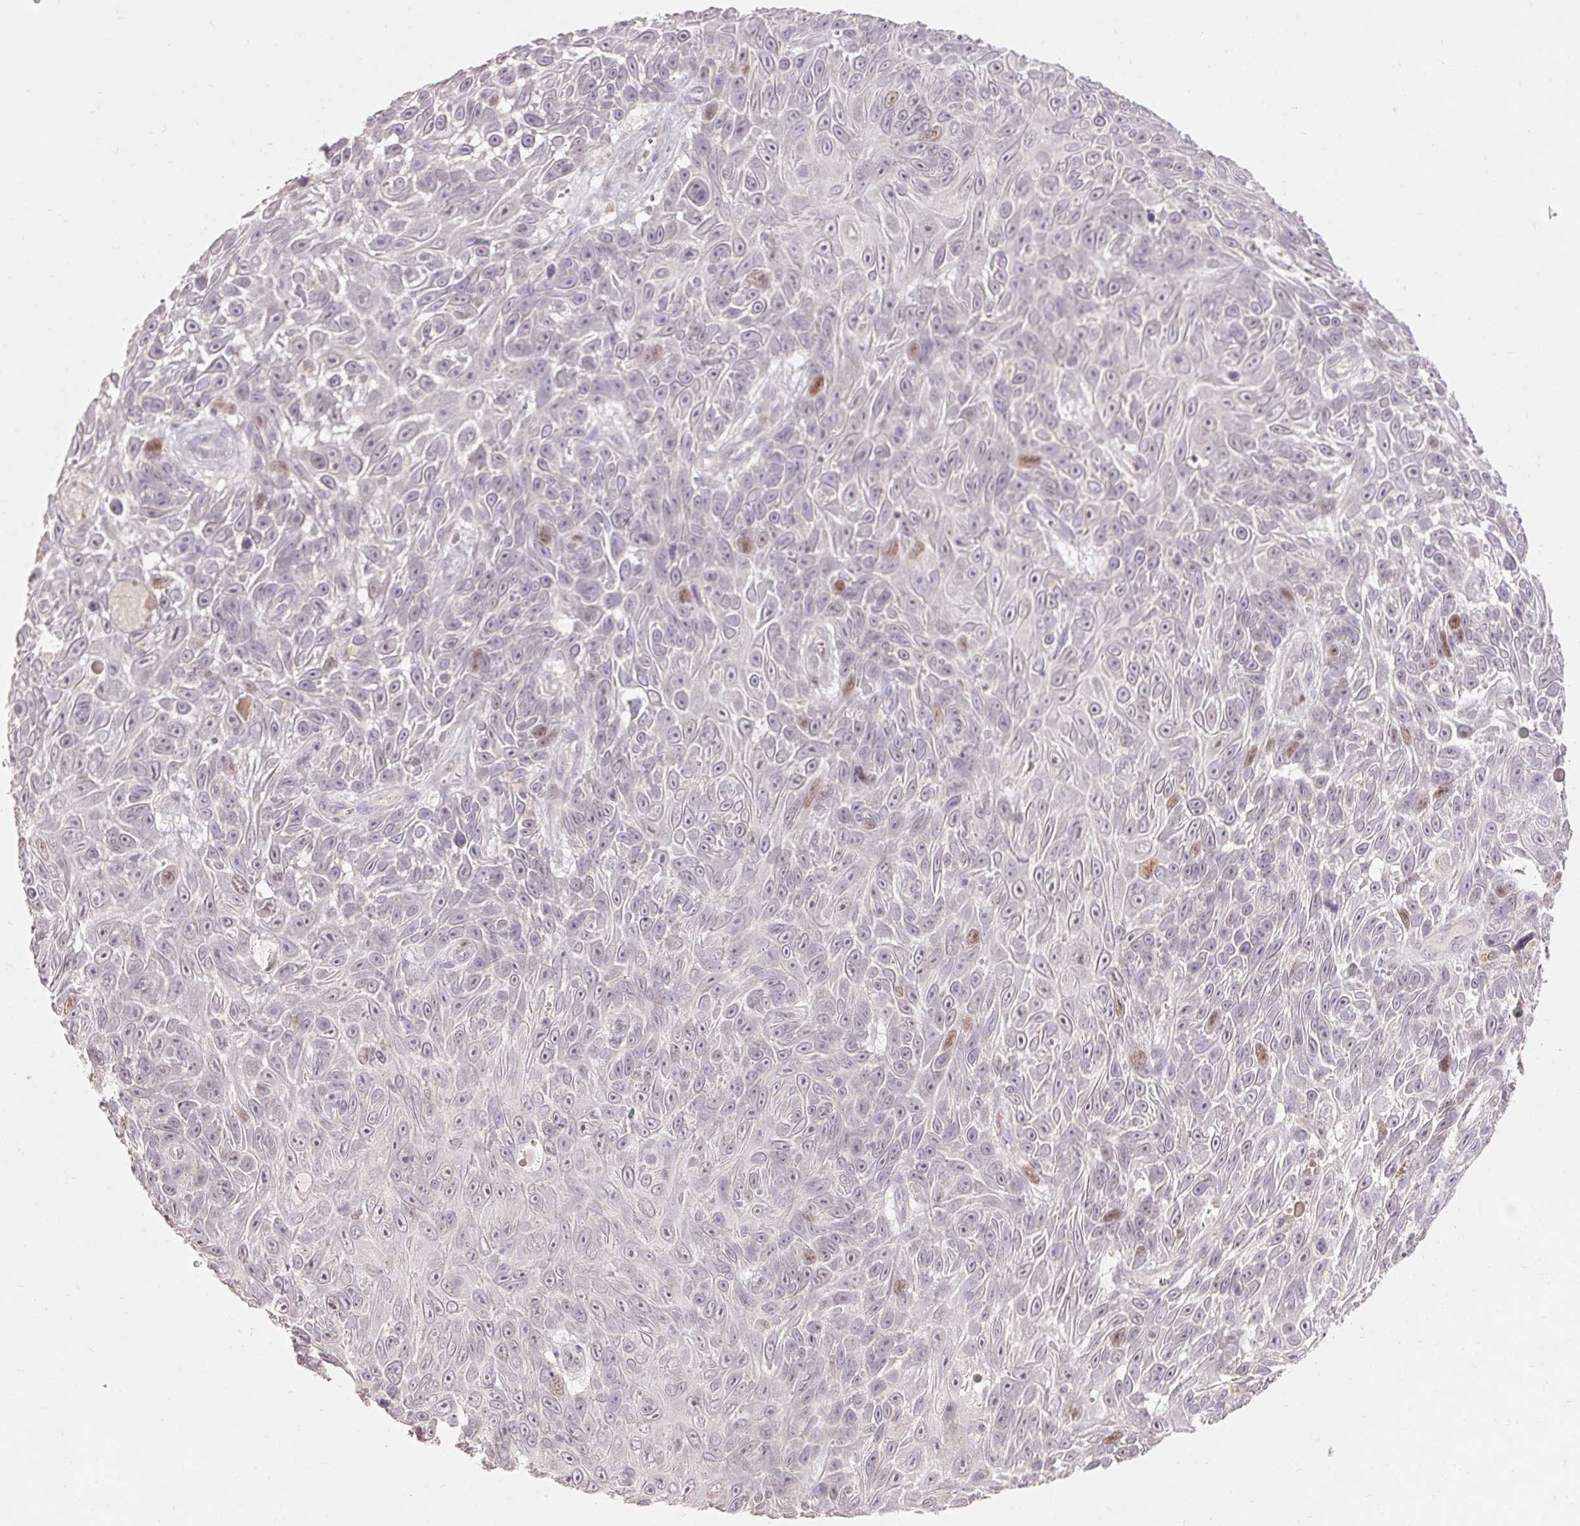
{"staining": {"intensity": "moderate", "quantity": "<25%", "location": "nuclear"}, "tissue": "skin cancer", "cell_type": "Tumor cells", "image_type": "cancer", "snomed": [{"axis": "morphology", "description": "Squamous cell carcinoma, NOS"}, {"axis": "topography", "description": "Skin"}], "caption": "High-power microscopy captured an immunohistochemistry (IHC) image of skin cancer (squamous cell carcinoma), revealing moderate nuclear positivity in about <25% of tumor cells. Nuclei are stained in blue.", "gene": "SKP2", "patient": {"sex": "male", "age": 82}}